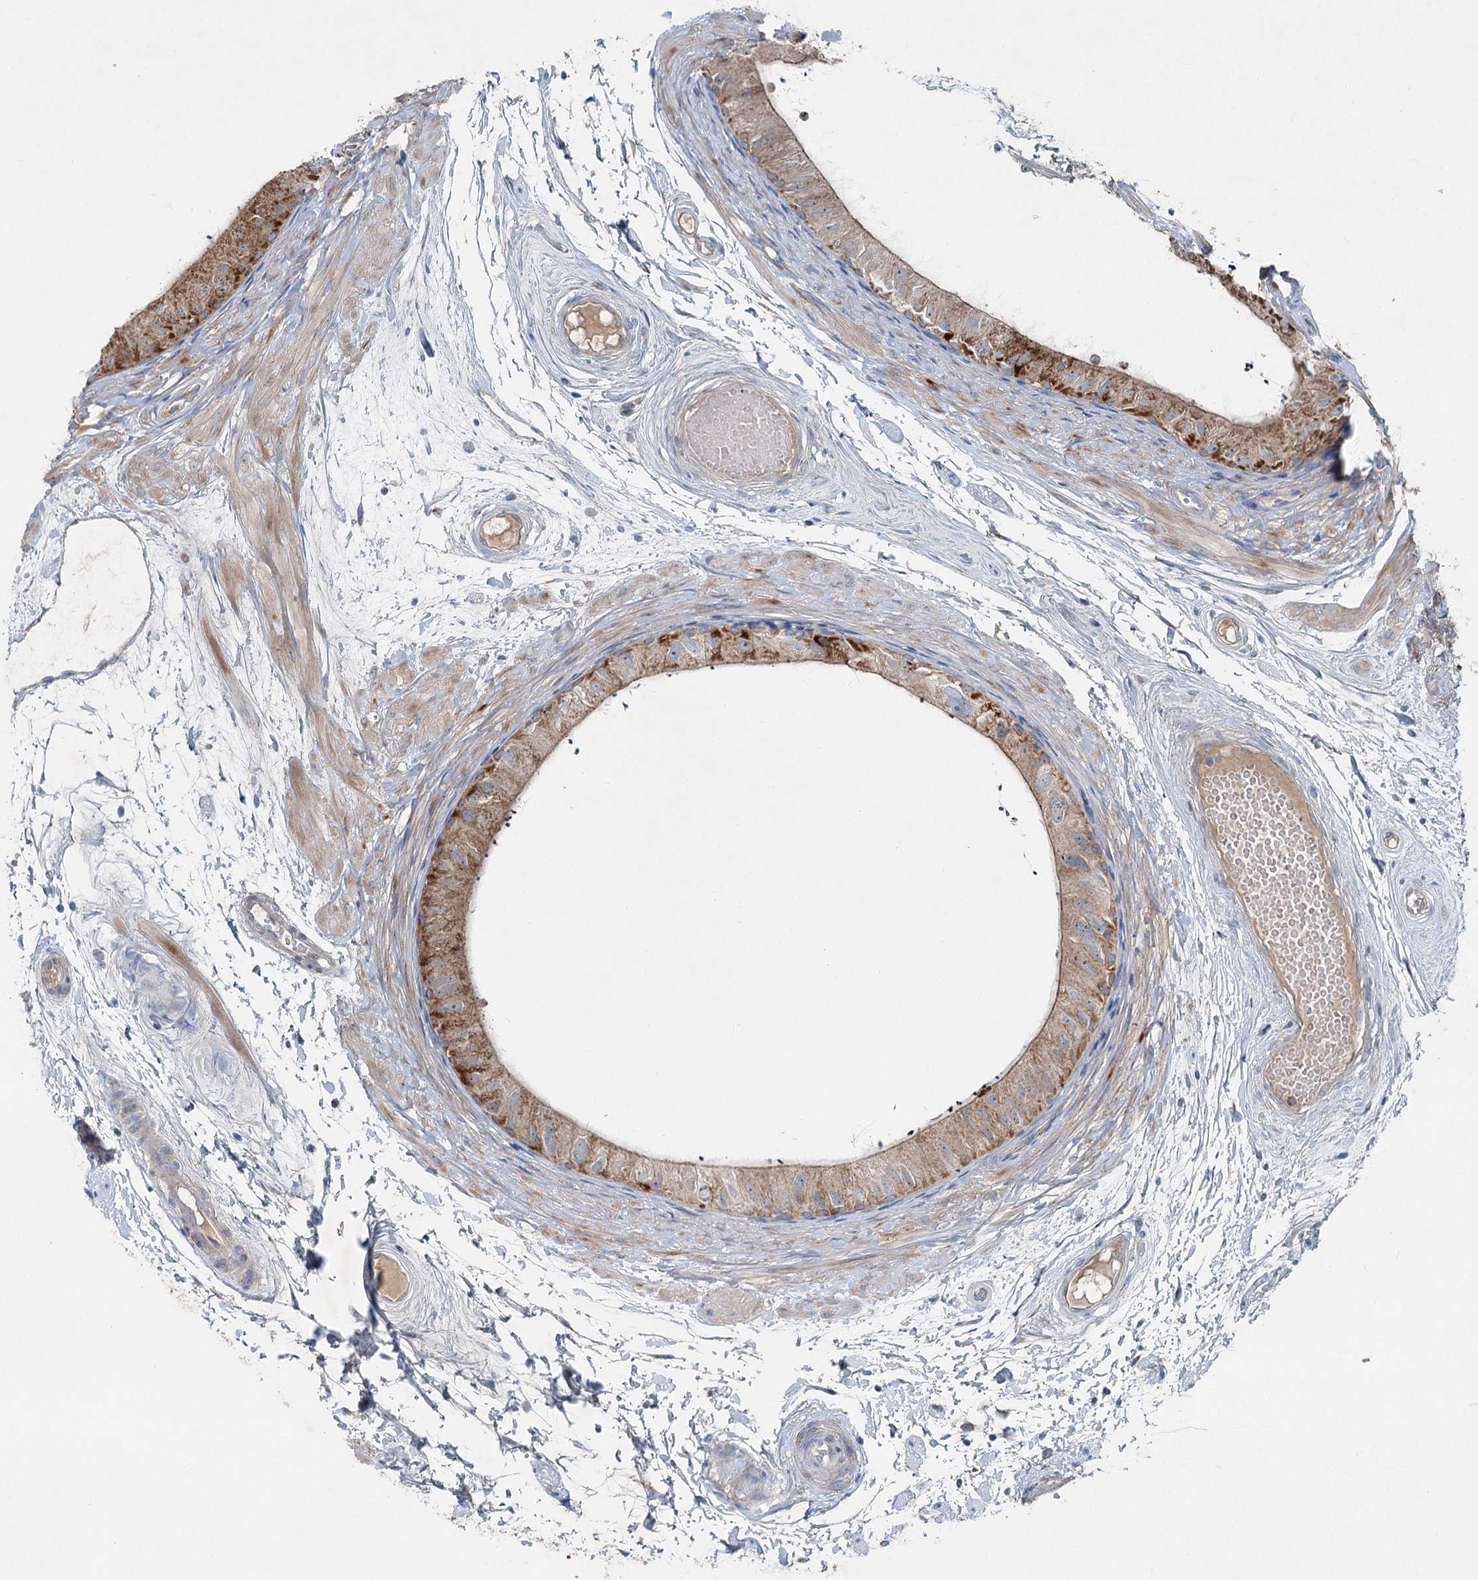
{"staining": {"intensity": "moderate", "quantity": ">75%", "location": "cytoplasmic/membranous"}, "tissue": "epididymis", "cell_type": "Glandular cells", "image_type": "normal", "snomed": [{"axis": "morphology", "description": "Normal tissue, NOS"}, {"axis": "topography", "description": "Epididymis"}], "caption": "This histopathology image demonstrates immunohistochemistry staining of unremarkable human epididymis, with medium moderate cytoplasmic/membranous expression in about >75% of glandular cells.", "gene": "CHCHD5", "patient": {"sex": "male", "age": 50}}